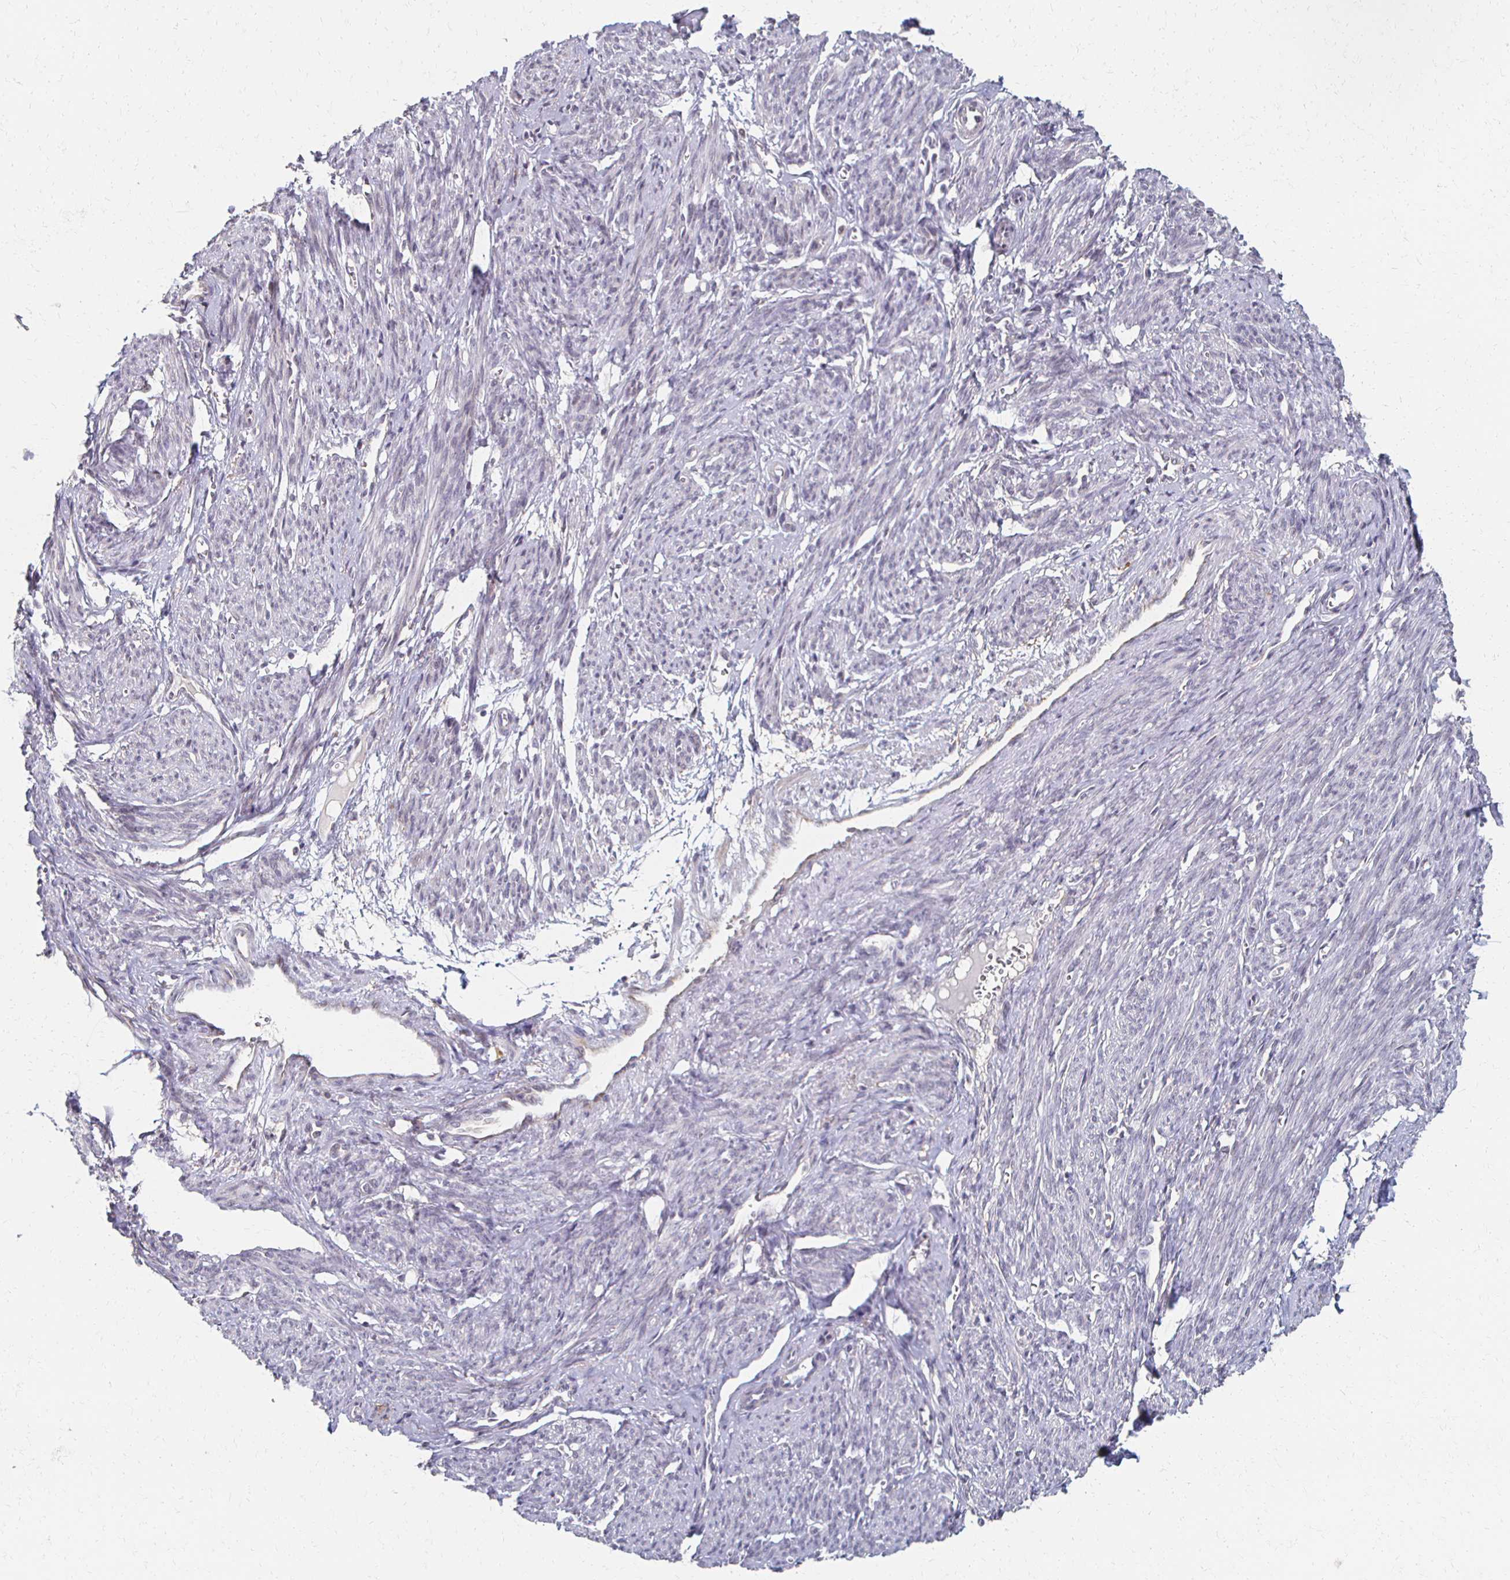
{"staining": {"intensity": "negative", "quantity": "none", "location": "none"}, "tissue": "smooth muscle", "cell_type": "Smooth muscle cells", "image_type": "normal", "snomed": [{"axis": "morphology", "description": "Normal tissue, NOS"}, {"axis": "topography", "description": "Smooth muscle"}], "caption": "Immunohistochemical staining of benign smooth muscle displays no significant staining in smooth muscle cells.", "gene": "DAB1", "patient": {"sex": "female", "age": 65}}